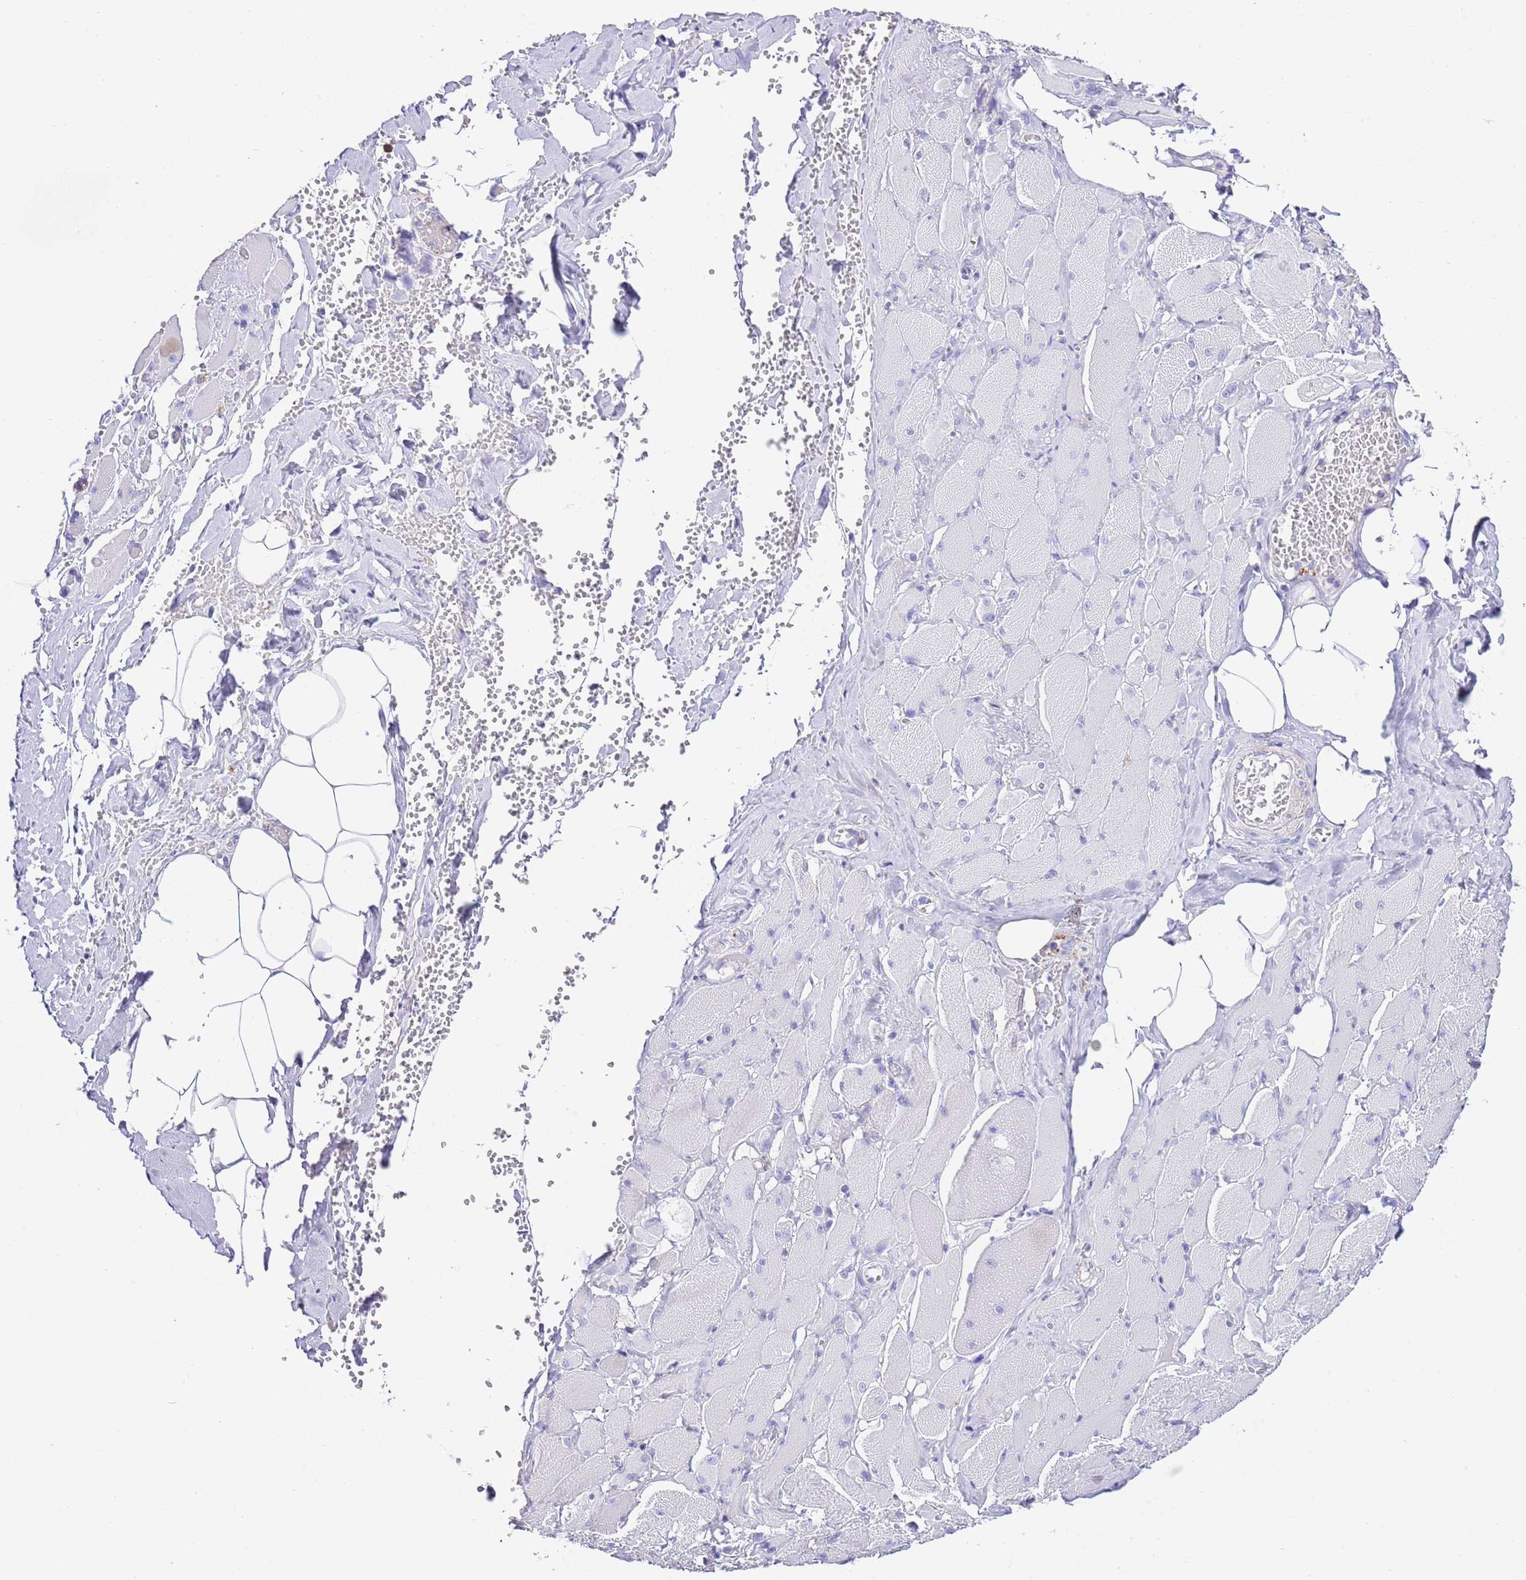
{"staining": {"intensity": "negative", "quantity": "none", "location": "none"}, "tissue": "skeletal muscle", "cell_type": "Myocytes", "image_type": "normal", "snomed": [{"axis": "morphology", "description": "Normal tissue, NOS"}, {"axis": "morphology", "description": "Basal cell carcinoma"}, {"axis": "topography", "description": "Skeletal muscle"}], "caption": "Immunohistochemistry (IHC) of unremarkable human skeletal muscle demonstrates no staining in myocytes.", "gene": "ALDH3A1", "patient": {"sex": "female", "age": 64}}